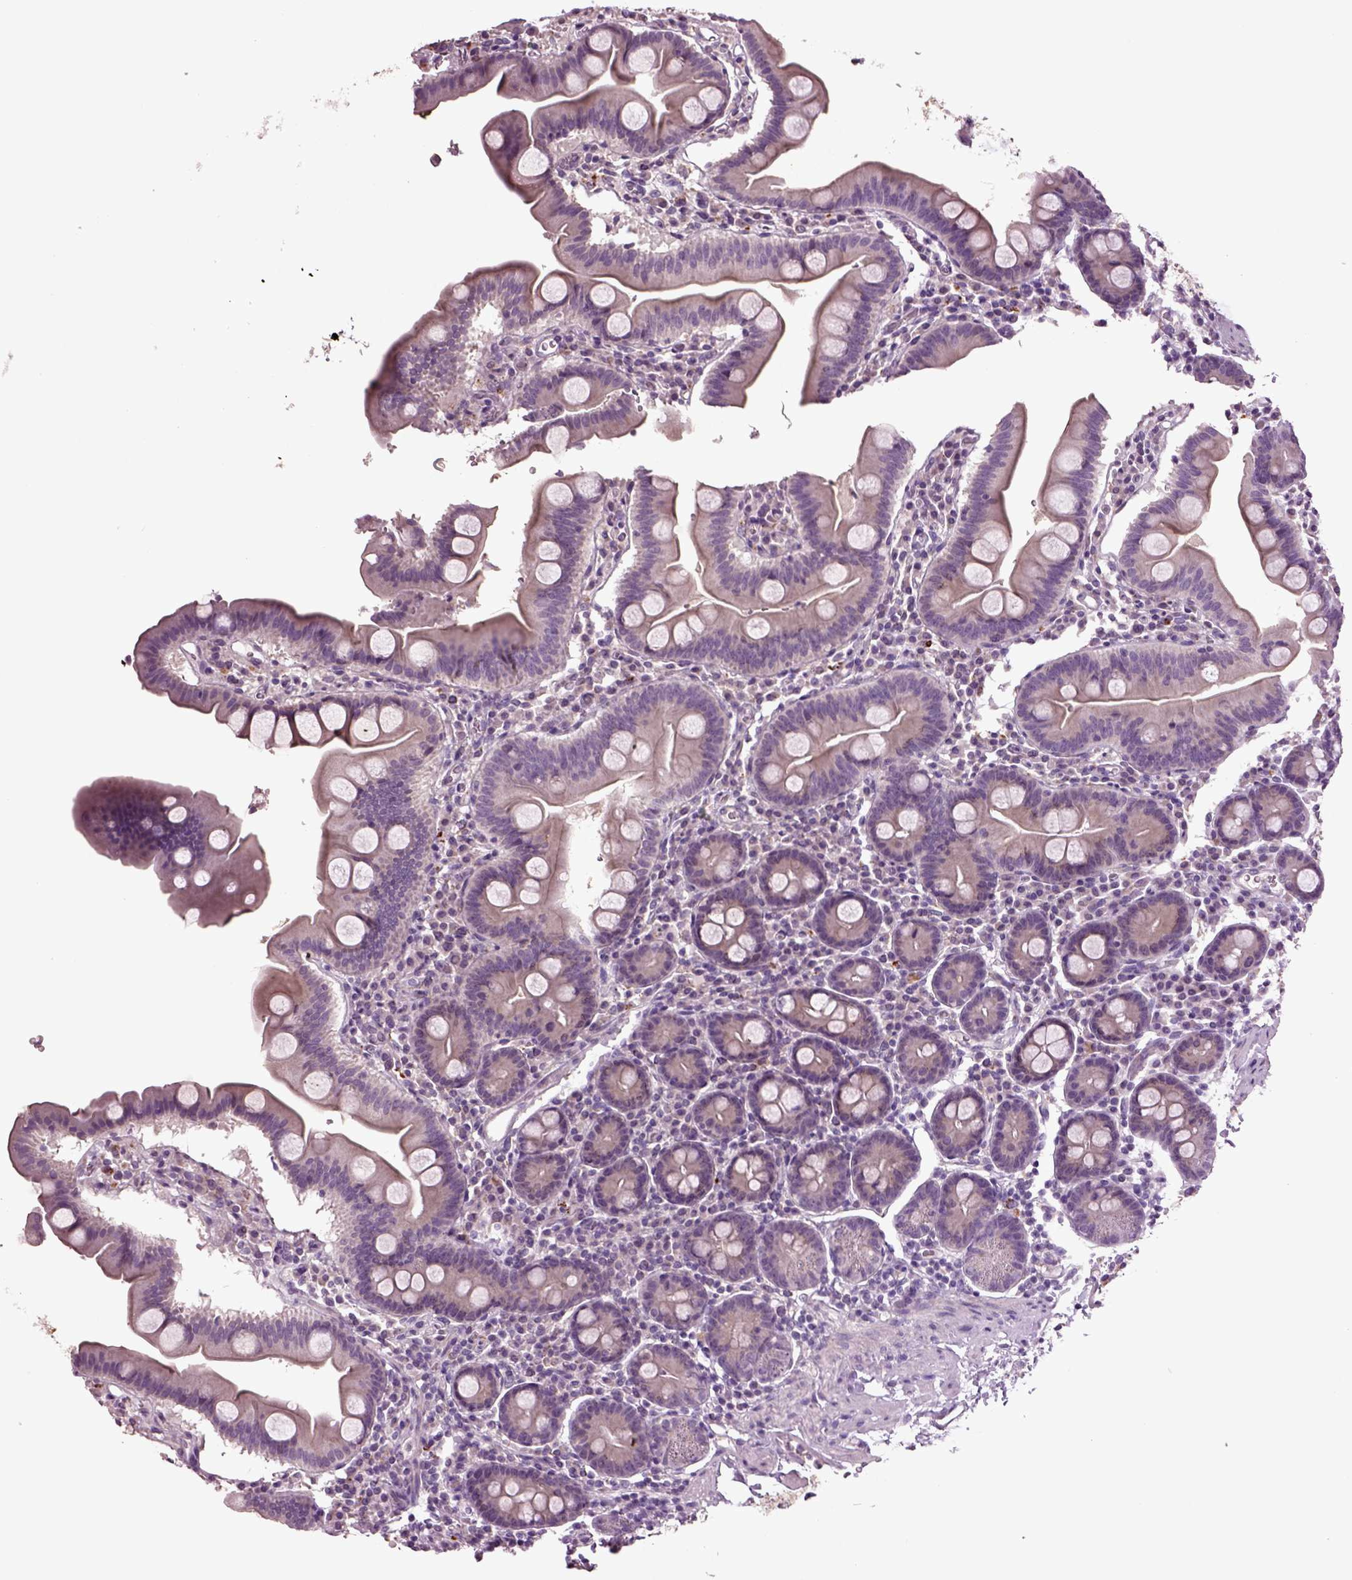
{"staining": {"intensity": "weak", "quantity": "25%-75%", "location": "cytoplasmic/membranous"}, "tissue": "duodenum", "cell_type": "Glandular cells", "image_type": "normal", "snomed": [{"axis": "morphology", "description": "Normal tissue, NOS"}, {"axis": "topography", "description": "Duodenum"}], "caption": "IHC (DAB) staining of unremarkable duodenum reveals weak cytoplasmic/membranous protein expression in approximately 25%-75% of glandular cells. The protein is stained brown, and the nuclei are stained in blue (DAB (3,3'-diaminobenzidine) IHC with brightfield microscopy, high magnification).", "gene": "SLC17A6", "patient": {"sex": "male", "age": 59}}